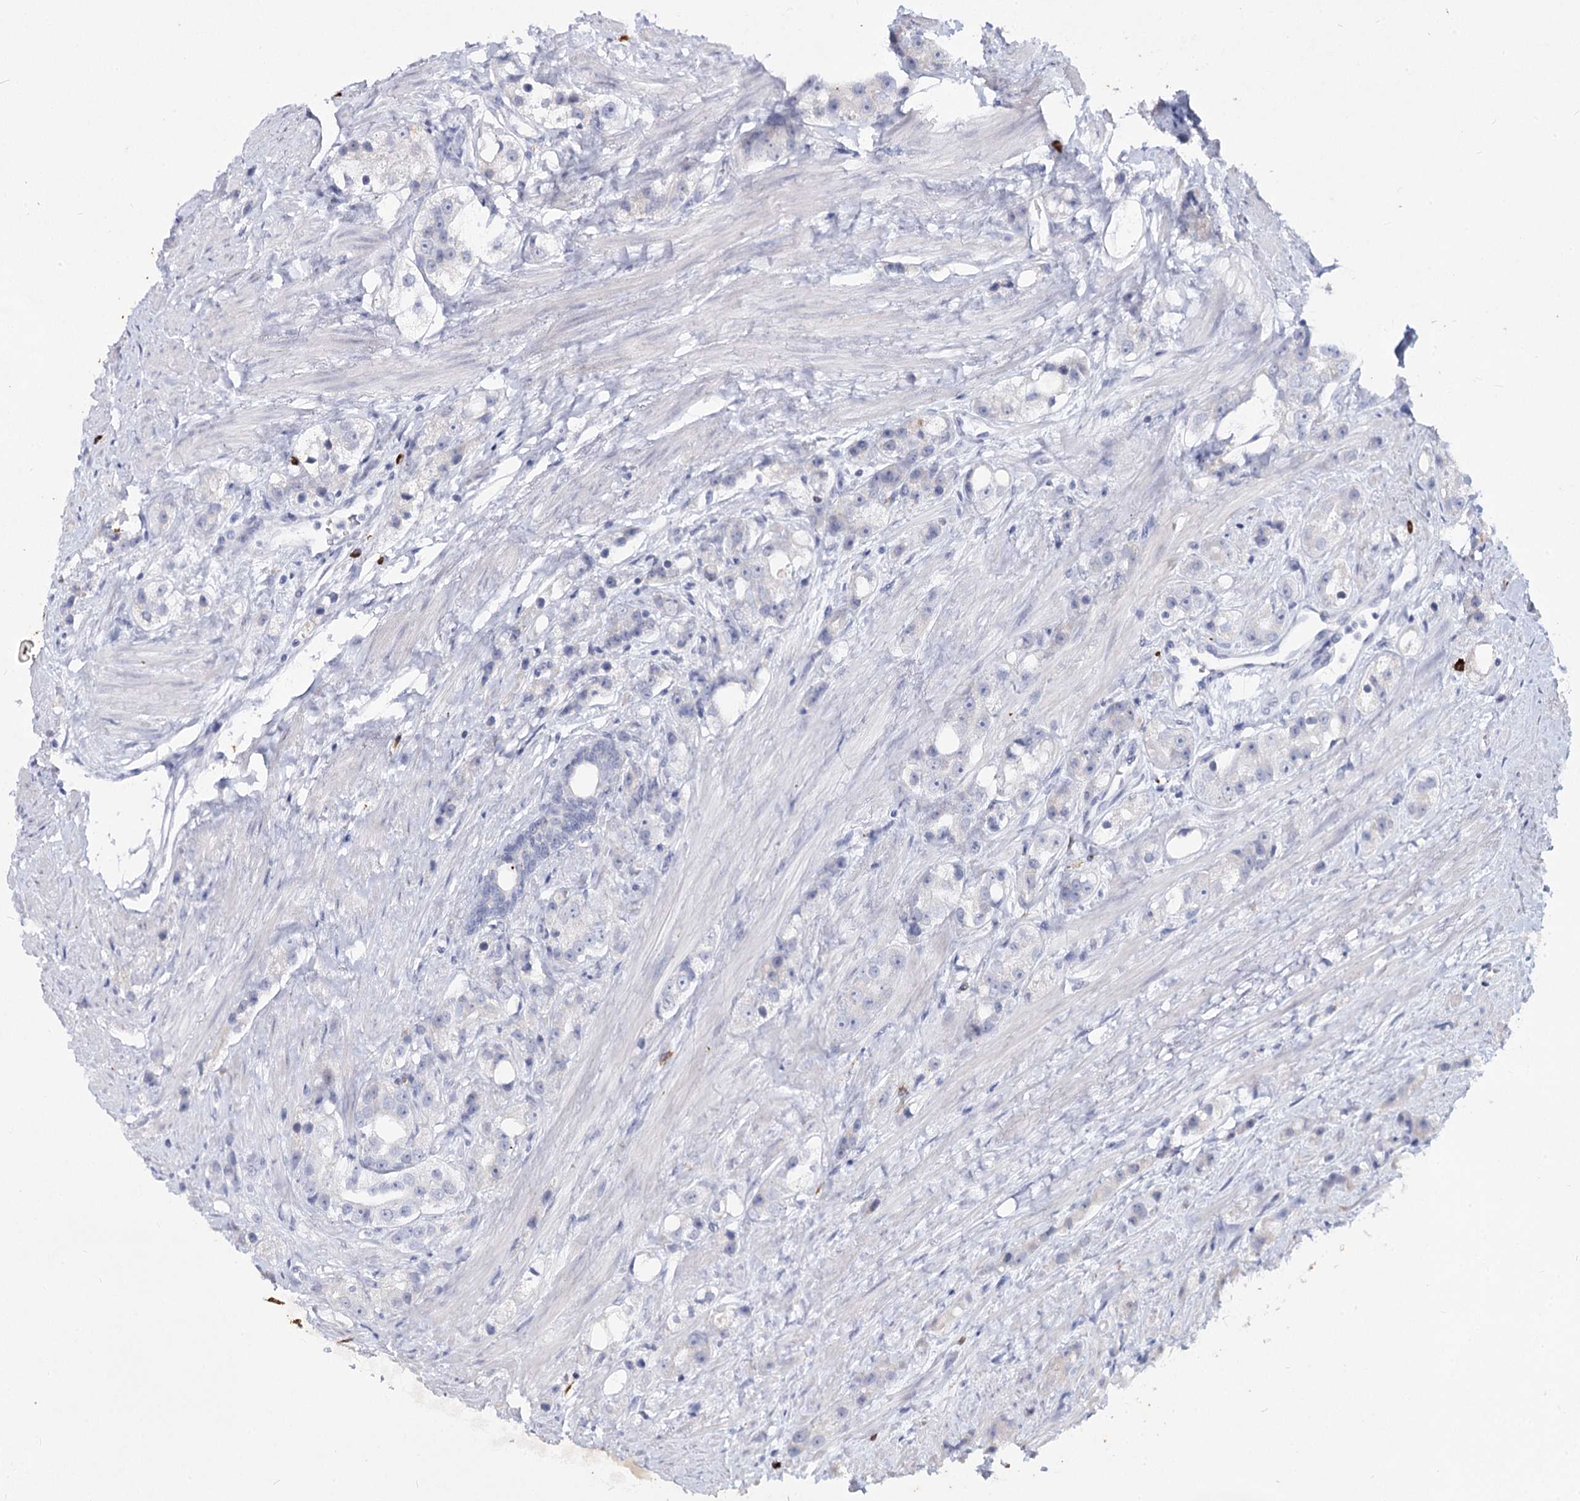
{"staining": {"intensity": "negative", "quantity": "none", "location": "none"}, "tissue": "prostate cancer", "cell_type": "Tumor cells", "image_type": "cancer", "snomed": [{"axis": "morphology", "description": "Adenocarcinoma, NOS"}, {"axis": "topography", "description": "Prostate"}], "caption": "Protein analysis of prostate adenocarcinoma displays no significant positivity in tumor cells.", "gene": "CCDC73", "patient": {"sex": "male", "age": 79}}